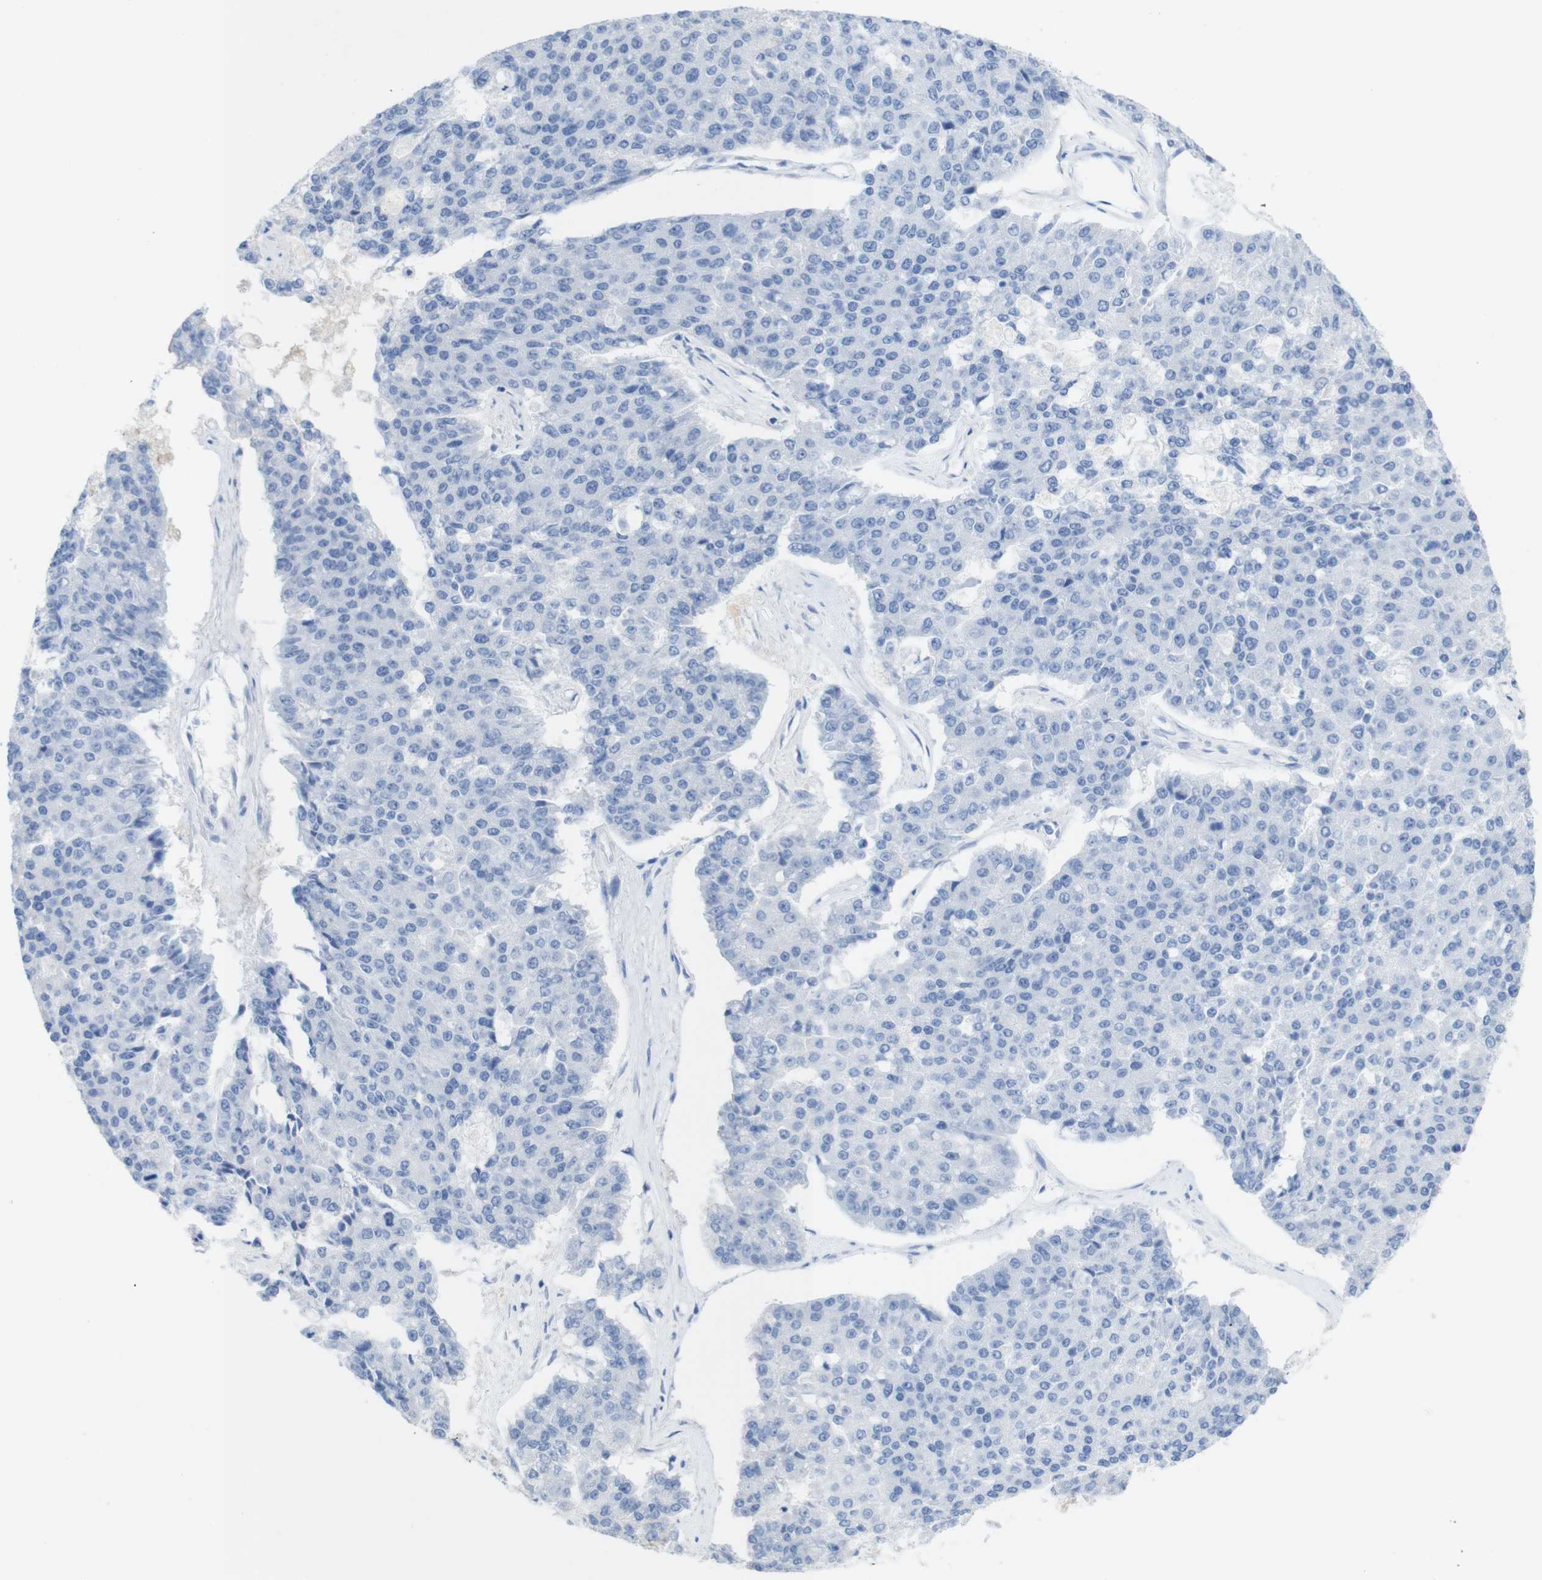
{"staining": {"intensity": "negative", "quantity": "none", "location": "none"}, "tissue": "pancreatic cancer", "cell_type": "Tumor cells", "image_type": "cancer", "snomed": [{"axis": "morphology", "description": "Adenocarcinoma, NOS"}, {"axis": "topography", "description": "Pancreas"}], "caption": "Immunohistochemical staining of pancreatic cancer (adenocarcinoma) exhibits no significant positivity in tumor cells.", "gene": "LAG3", "patient": {"sex": "male", "age": 50}}